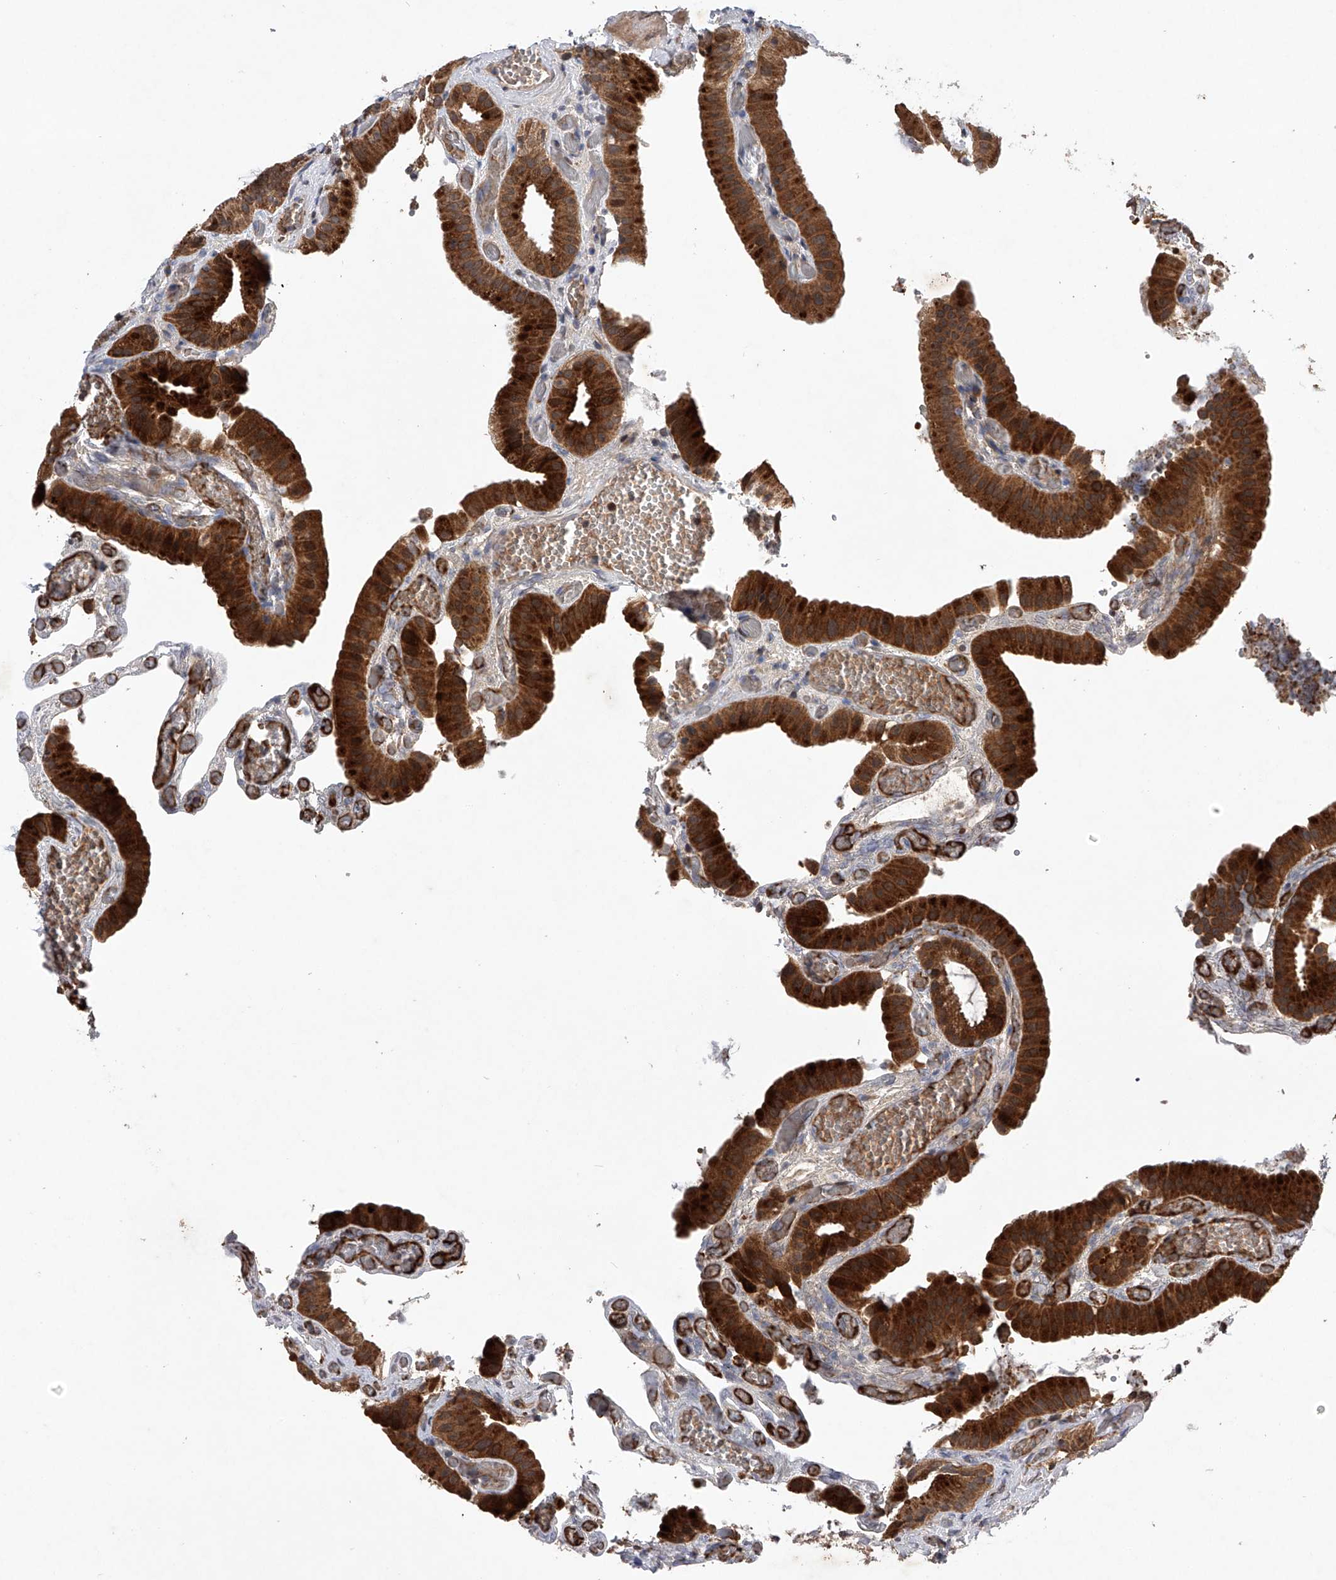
{"staining": {"intensity": "strong", "quantity": ">75%", "location": "cytoplasmic/membranous"}, "tissue": "gallbladder", "cell_type": "Glandular cells", "image_type": "normal", "snomed": [{"axis": "morphology", "description": "Normal tissue, NOS"}, {"axis": "topography", "description": "Gallbladder"}], "caption": "Strong cytoplasmic/membranous staining for a protein is seen in about >75% of glandular cells of benign gallbladder using immunohistochemistry.", "gene": "MAP3K11", "patient": {"sex": "female", "age": 64}}